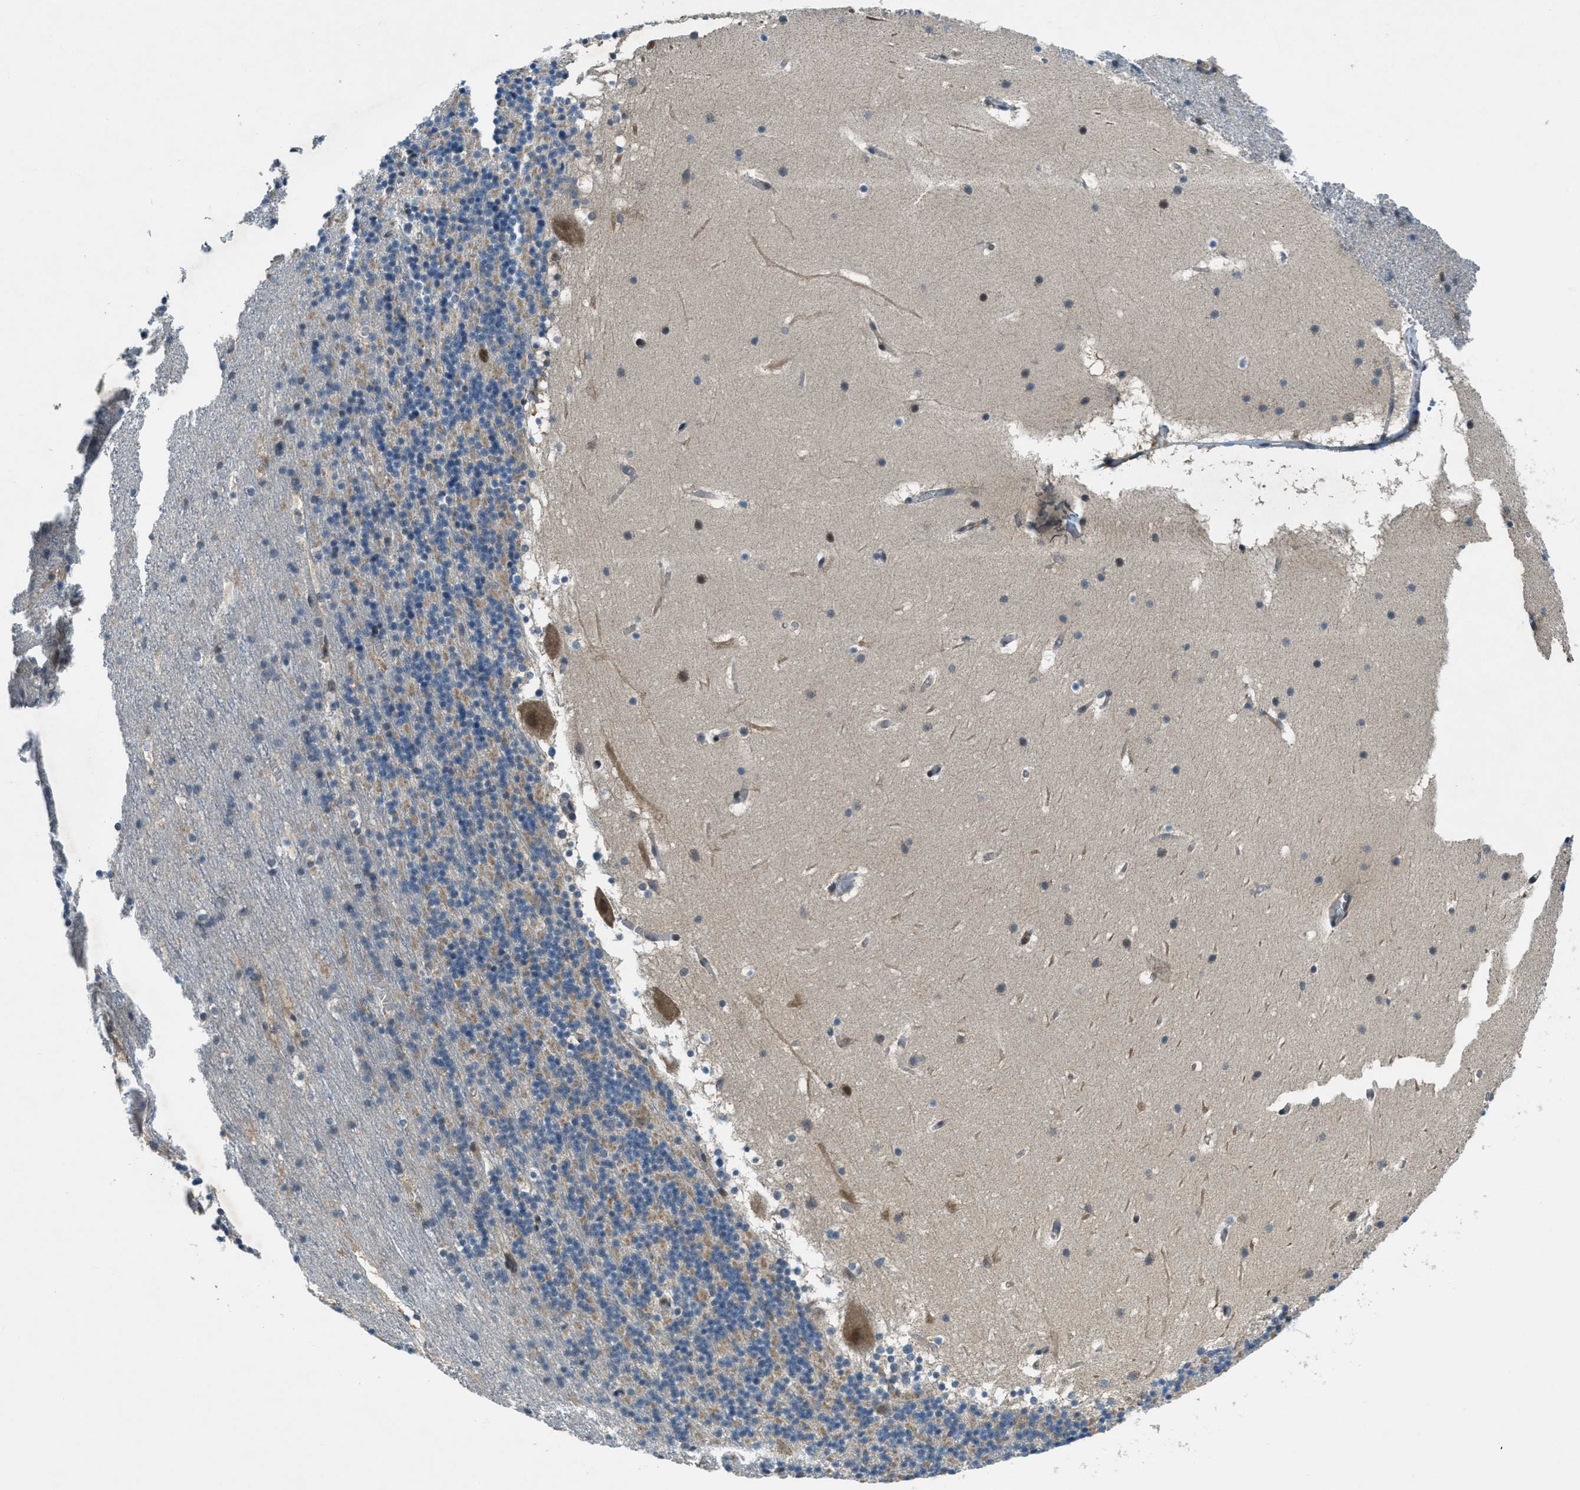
{"staining": {"intensity": "weak", "quantity": "25%-75%", "location": "cytoplasmic/membranous"}, "tissue": "cerebellum", "cell_type": "Cells in granular layer", "image_type": "normal", "snomed": [{"axis": "morphology", "description": "Normal tissue, NOS"}, {"axis": "topography", "description": "Cerebellum"}], "caption": "Human cerebellum stained for a protein (brown) reveals weak cytoplasmic/membranous positive staining in approximately 25%-75% of cells in granular layer.", "gene": "DUSP6", "patient": {"sex": "male", "age": 45}}